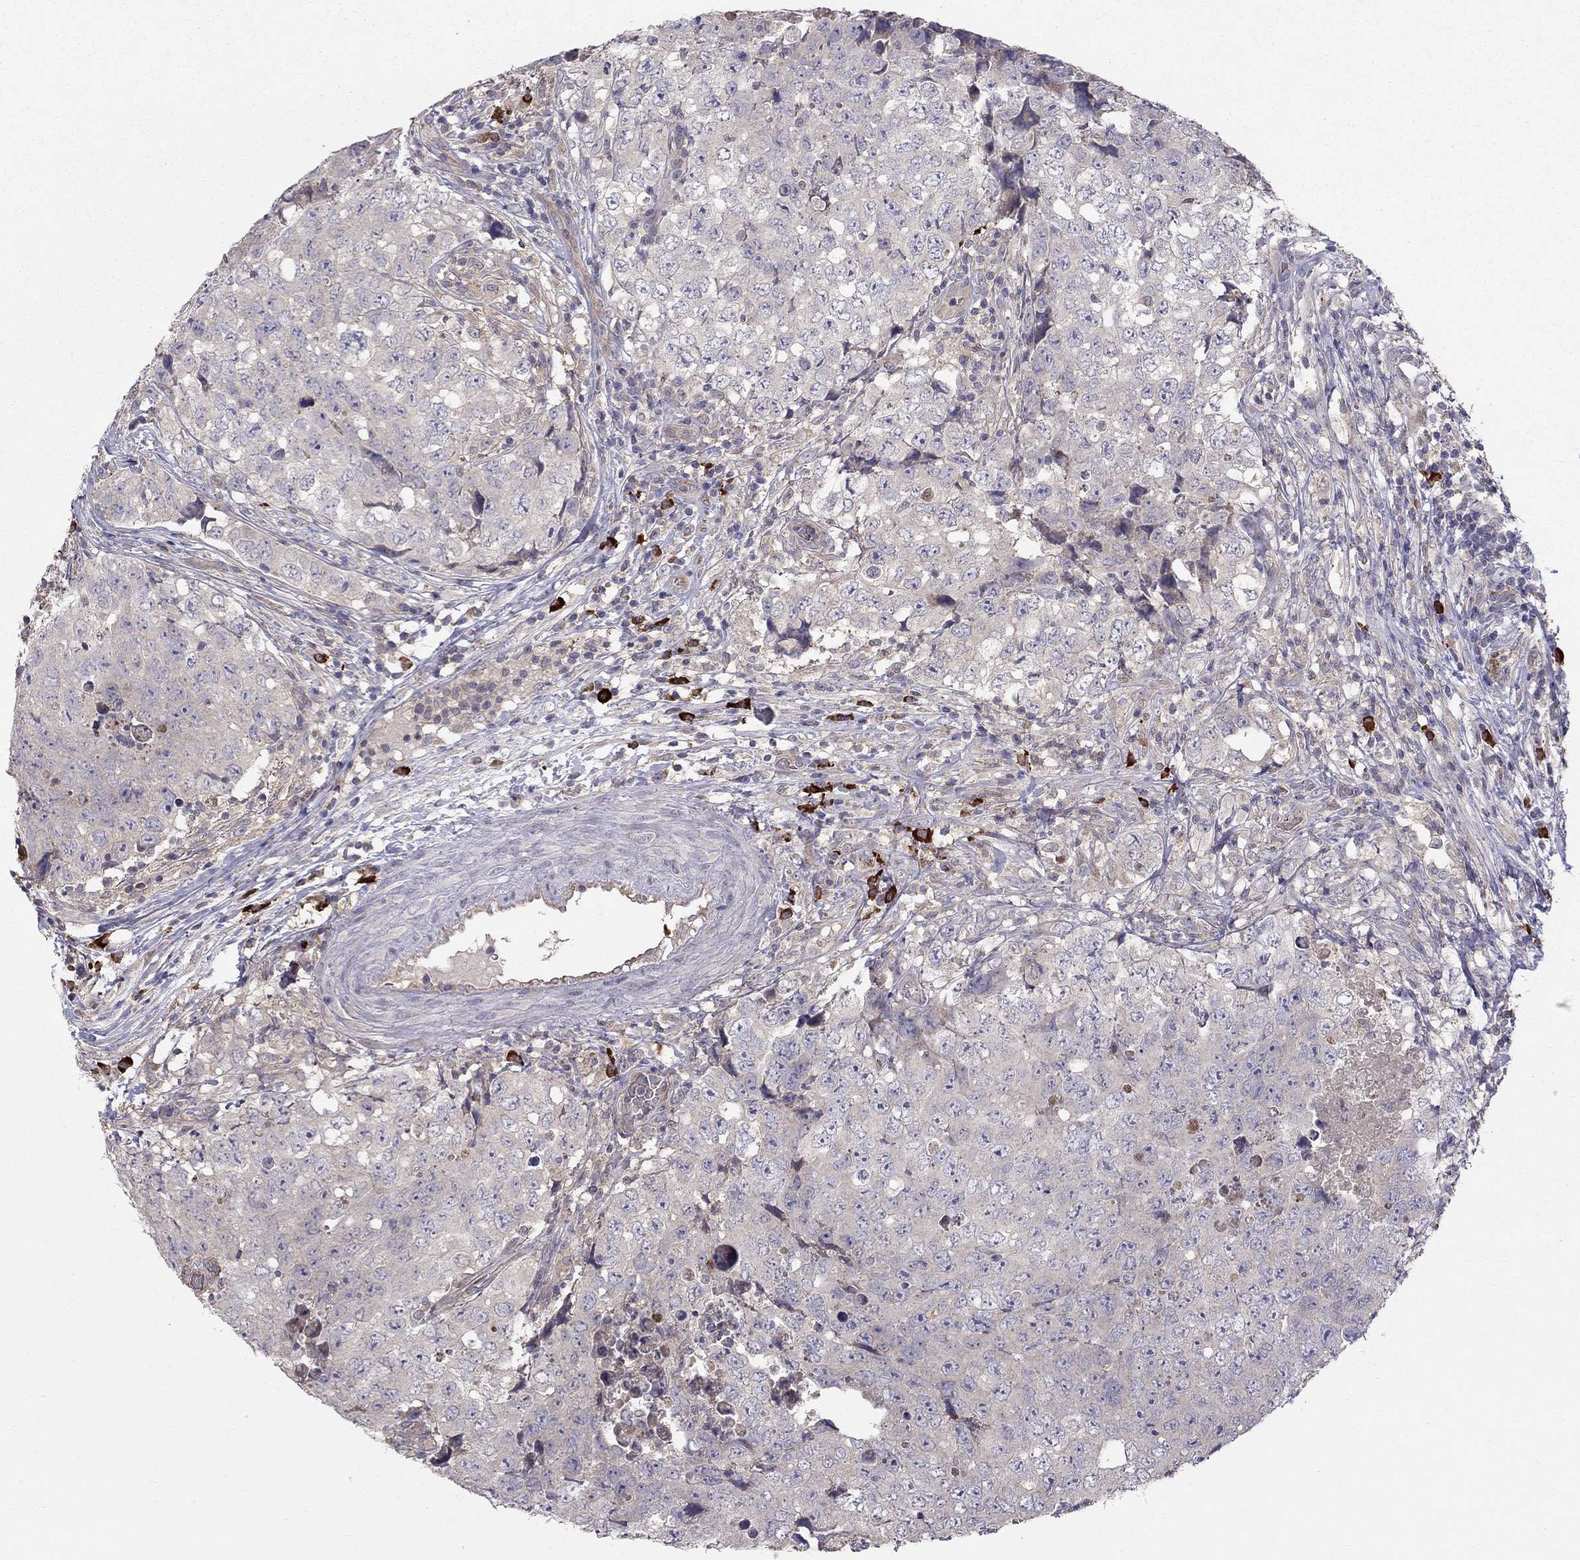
{"staining": {"intensity": "negative", "quantity": "none", "location": "none"}, "tissue": "testis cancer", "cell_type": "Tumor cells", "image_type": "cancer", "snomed": [{"axis": "morphology", "description": "Seminoma, NOS"}, {"axis": "topography", "description": "Testis"}], "caption": "DAB (3,3'-diaminobenzidine) immunohistochemical staining of testis seminoma displays no significant positivity in tumor cells.", "gene": "PIK3CG", "patient": {"sex": "male", "age": 34}}